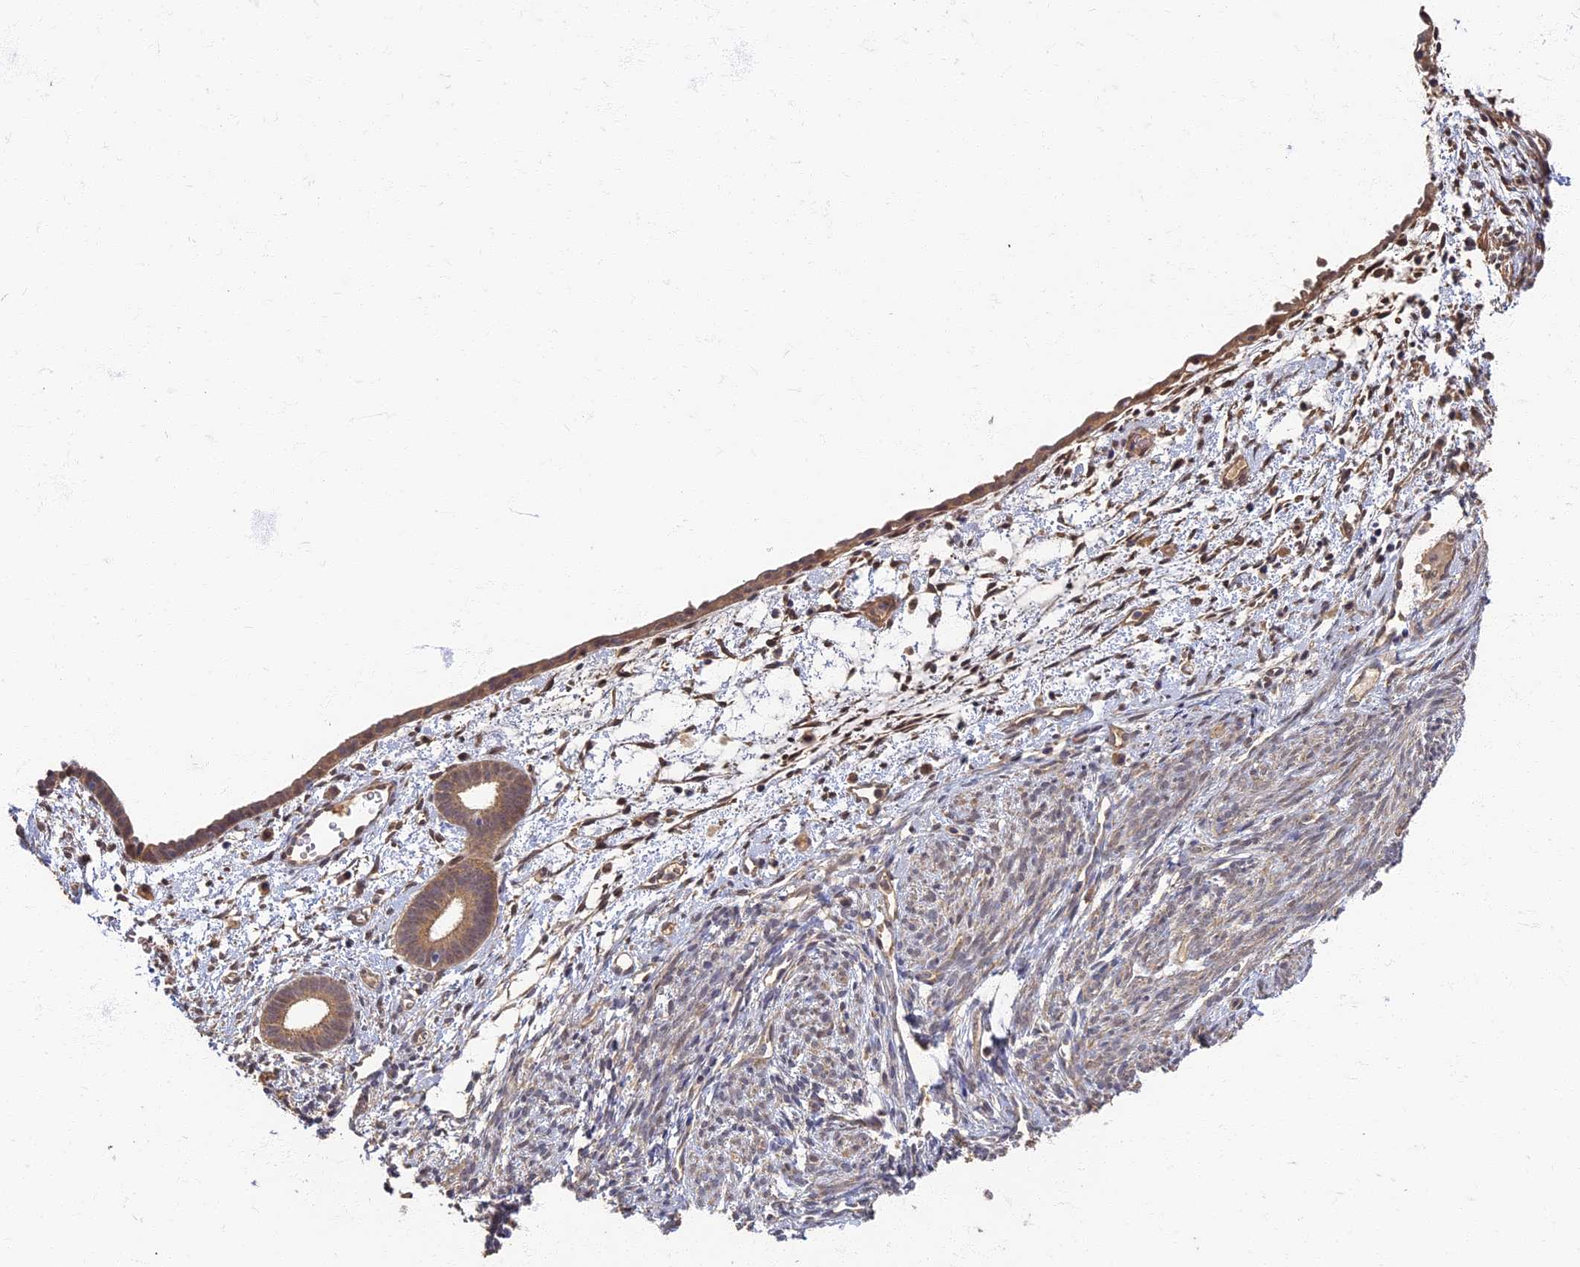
{"staining": {"intensity": "moderate", "quantity": ">75%", "location": "cytoplasmic/membranous,nuclear"}, "tissue": "endometrium", "cell_type": "Cells in endometrial stroma", "image_type": "normal", "snomed": [{"axis": "morphology", "description": "Normal tissue, NOS"}, {"axis": "morphology", "description": "Adenocarcinoma, NOS"}, {"axis": "topography", "description": "Endometrium"}], "caption": "High-magnification brightfield microscopy of normal endometrium stained with DAB (brown) and counterstained with hematoxylin (blue). cells in endometrial stroma exhibit moderate cytoplasmic/membranous,nuclear expression is appreciated in approximately>75% of cells.", "gene": "RSPH3", "patient": {"sex": "female", "age": 57}}